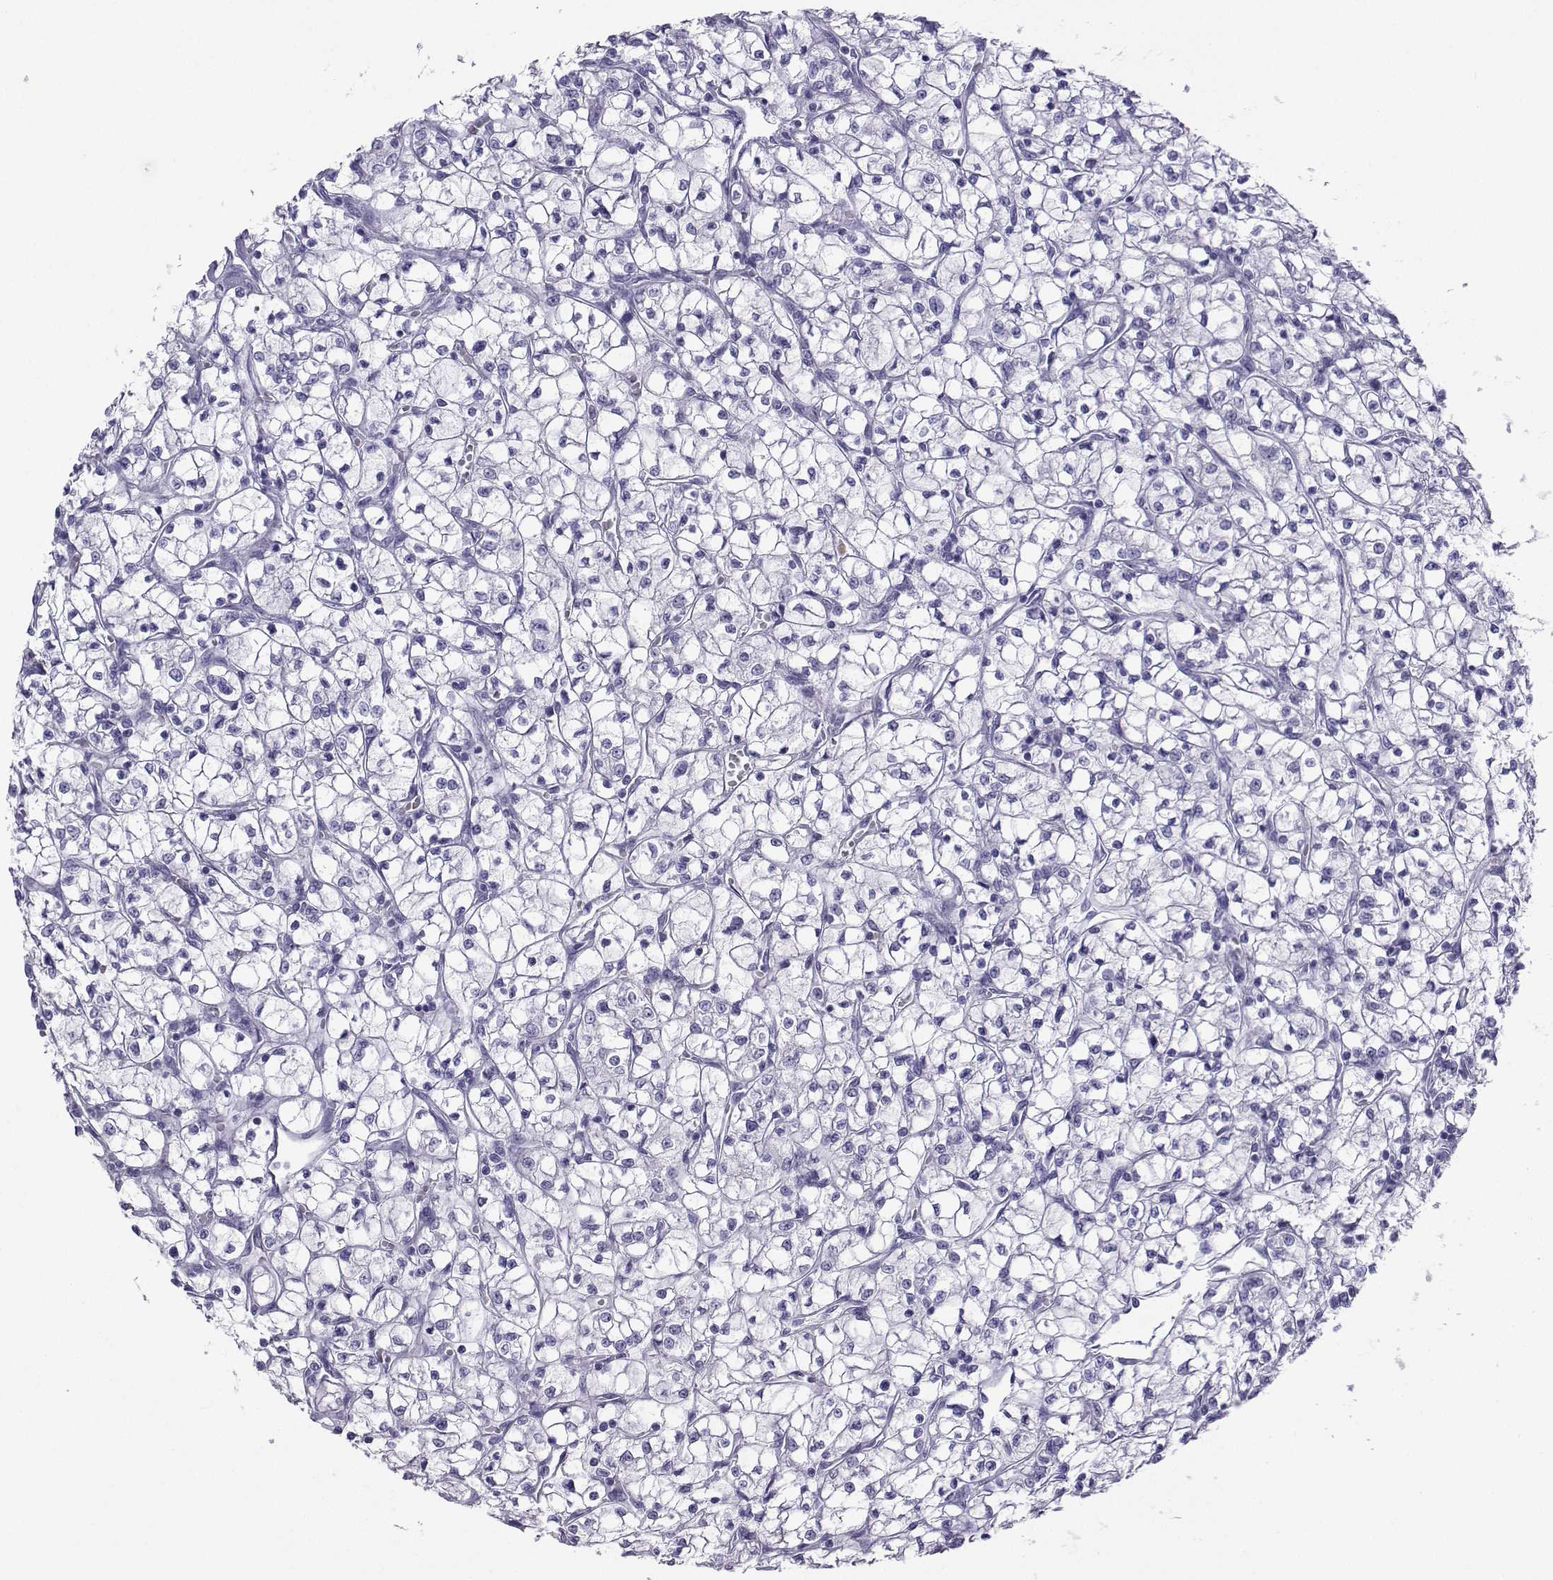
{"staining": {"intensity": "negative", "quantity": "none", "location": "none"}, "tissue": "renal cancer", "cell_type": "Tumor cells", "image_type": "cancer", "snomed": [{"axis": "morphology", "description": "Adenocarcinoma, NOS"}, {"axis": "topography", "description": "Kidney"}], "caption": "Tumor cells are negative for protein expression in human adenocarcinoma (renal).", "gene": "LORICRIN", "patient": {"sex": "female", "age": 64}}